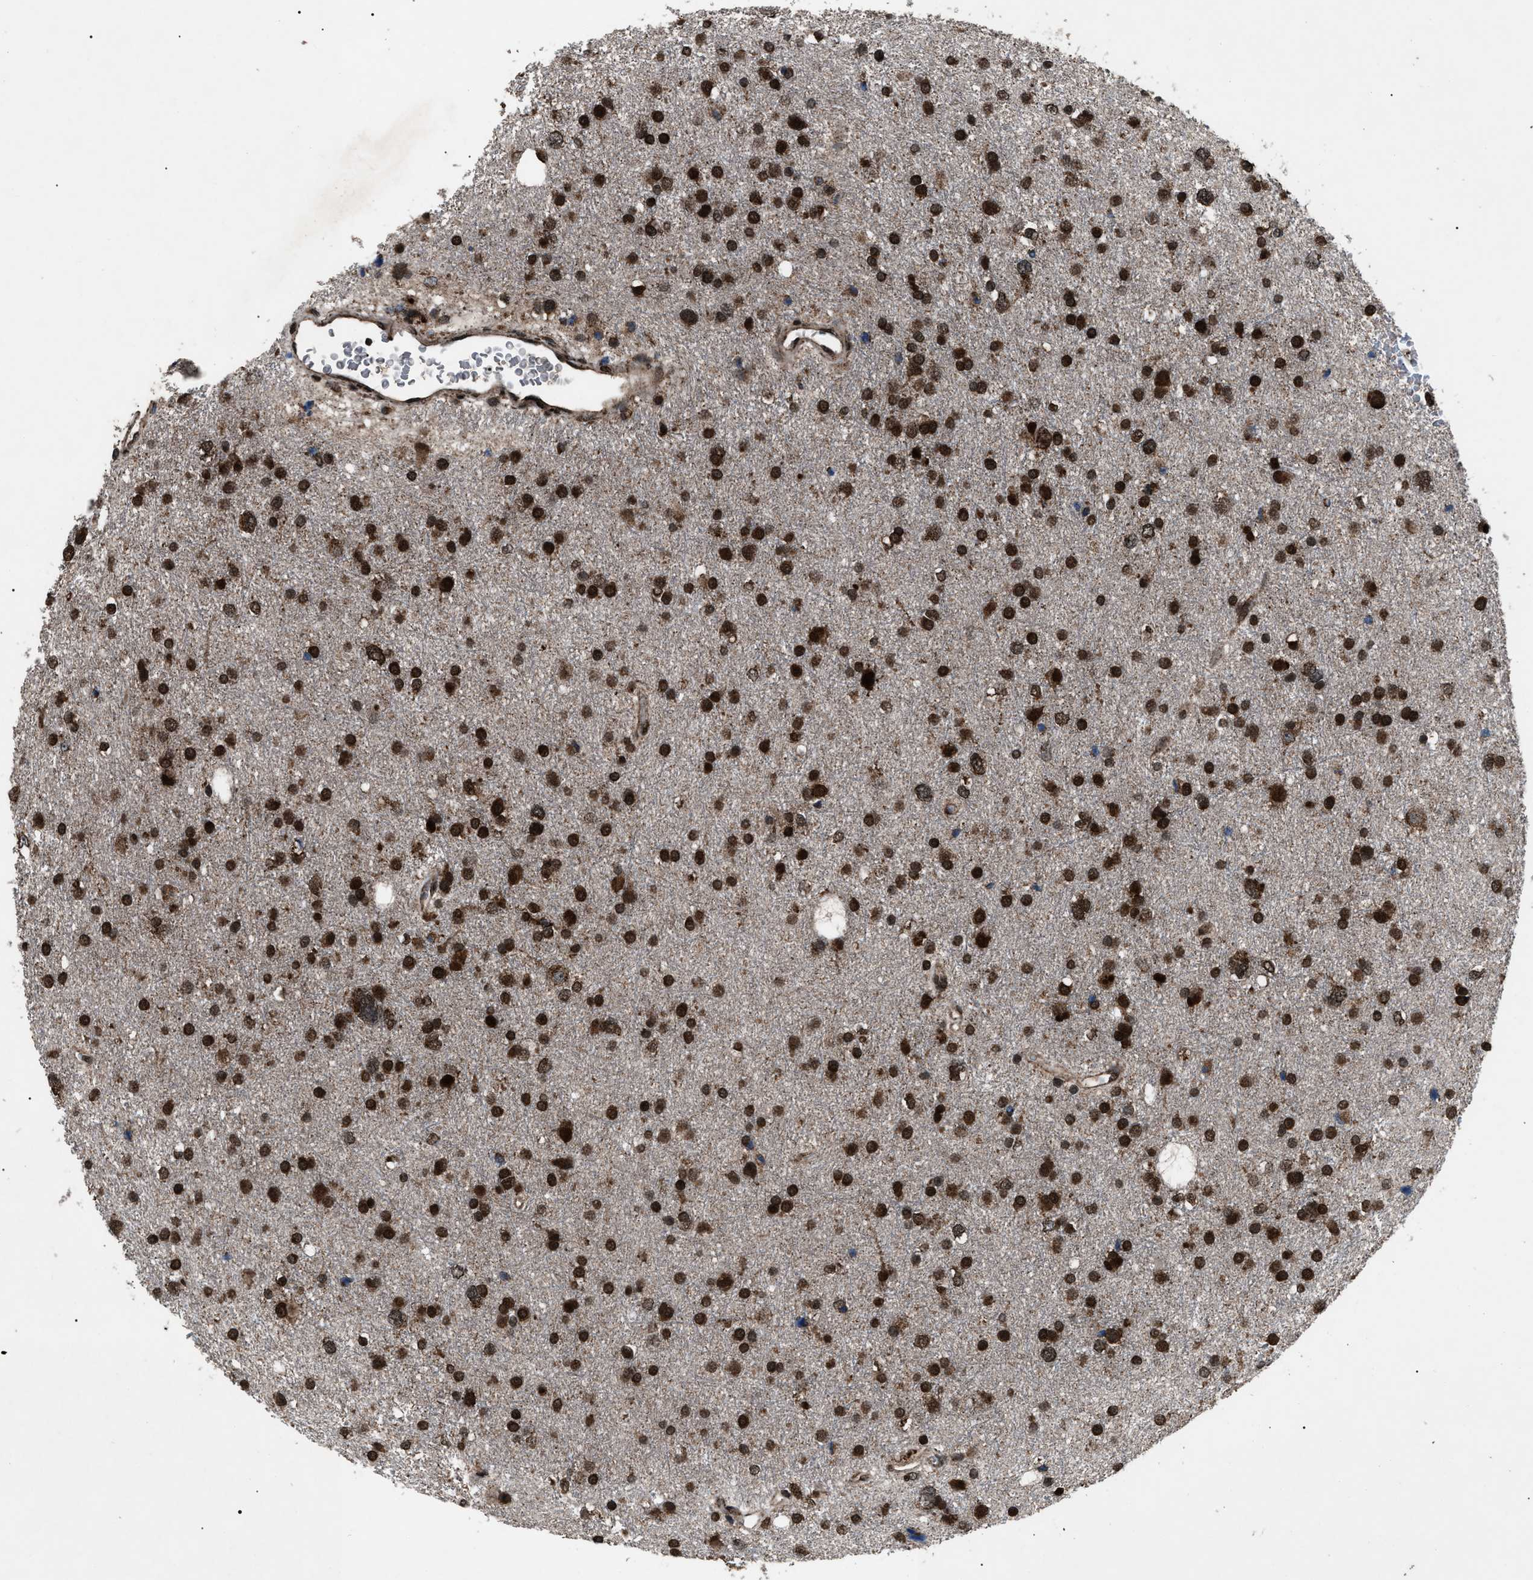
{"staining": {"intensity": "strong", "quantity": ">75%", "location": "nuclear"}, "tissue": "glioma", "cell_type": "Tumor cells", "image_type": "cancer", "snomed": [{"axis": "morphology", "description": "Glioma, malignant, Low grade"}, {"axis": "topography", "description": "Brain"}], "caption": "Glioma stained with a brown dye displays strong nuclear positive staining in approximately >75% of tumor cells.", "gene": "ZFAND2A", "patient": {"sex": "female", "age": 37}}